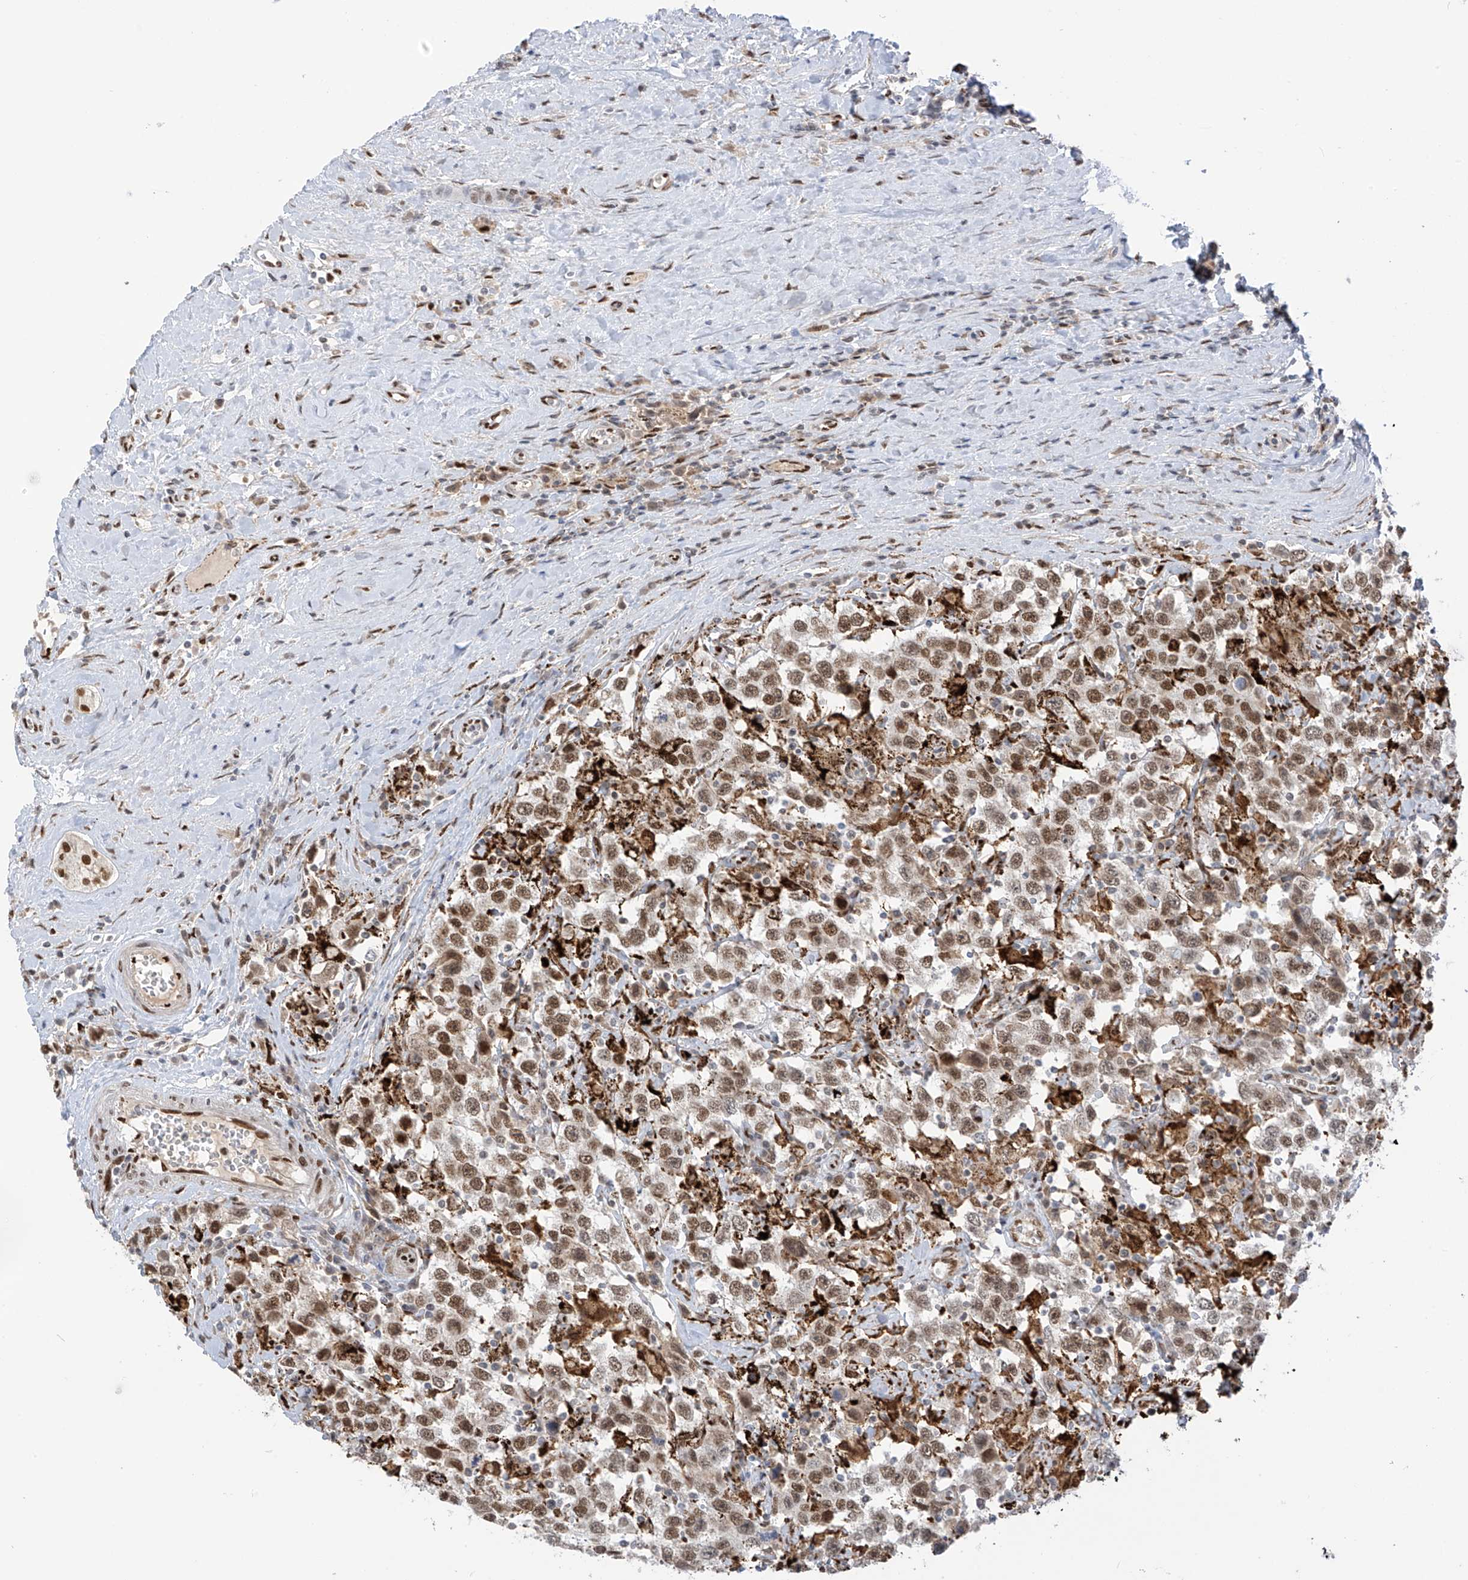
{"staining": {"intensity": "moderate", "quantity": ">75%", "location": "nuclear"}, "tissue": "testis cancer", "cell_type": "Tumor cells", "image_type": "cancer", "snomed": [{"axis": "morphology", "description": "Seminoma, NOS"}, {"axis": "topography", "description": "Testis"}], "caption": "The photomicrograph shows staining of seminoma (testis), revealing moderate nuclear protein staining (brown color) within tumor cells.", "gene": "PM20D2", "patient": {"sex": "male", "age": 41}}